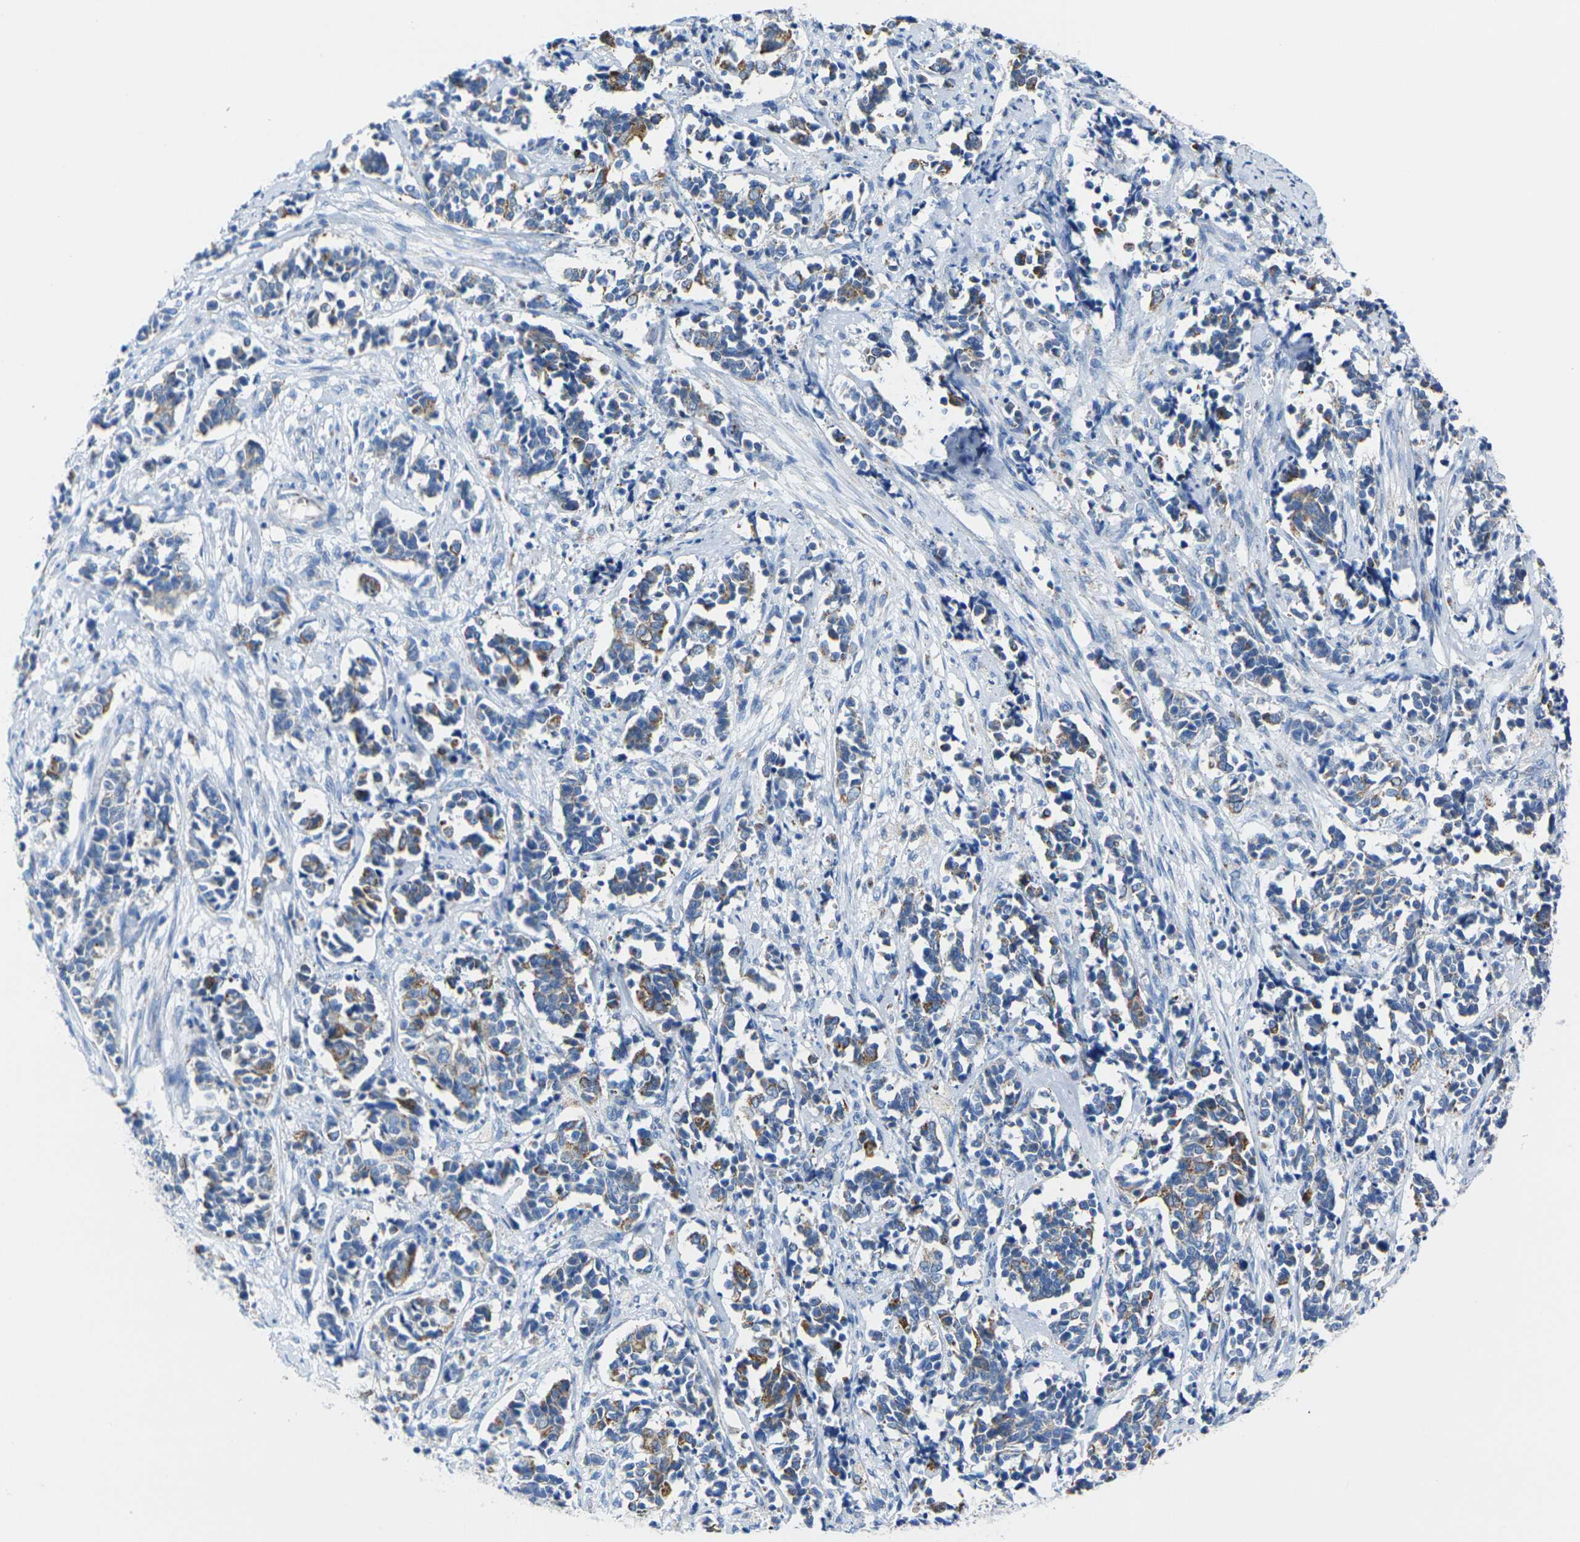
{"staining": {"intensity": "moderate", "quantity": "25%-75%", "location": "cytoplasmic/membranous"}, "tissue": "cervical cancer", "cell_type": "Tumor cells", "image_type": "cancer", "snomed": [{"axis": "morphology", "description": "Normal tissue, NOS"}, {"axis": "morphology", "description": "Squamous cell carcinoma, NOS"}, {"axis": "topography", "description": "Cervix"}], "caption": "Human cervical squamous cell carcinoma stained with a protein marker shows moderate staining in tumor cells.", "gene": "TMEM204", "patient": {"sex": "female", "age": 35}}